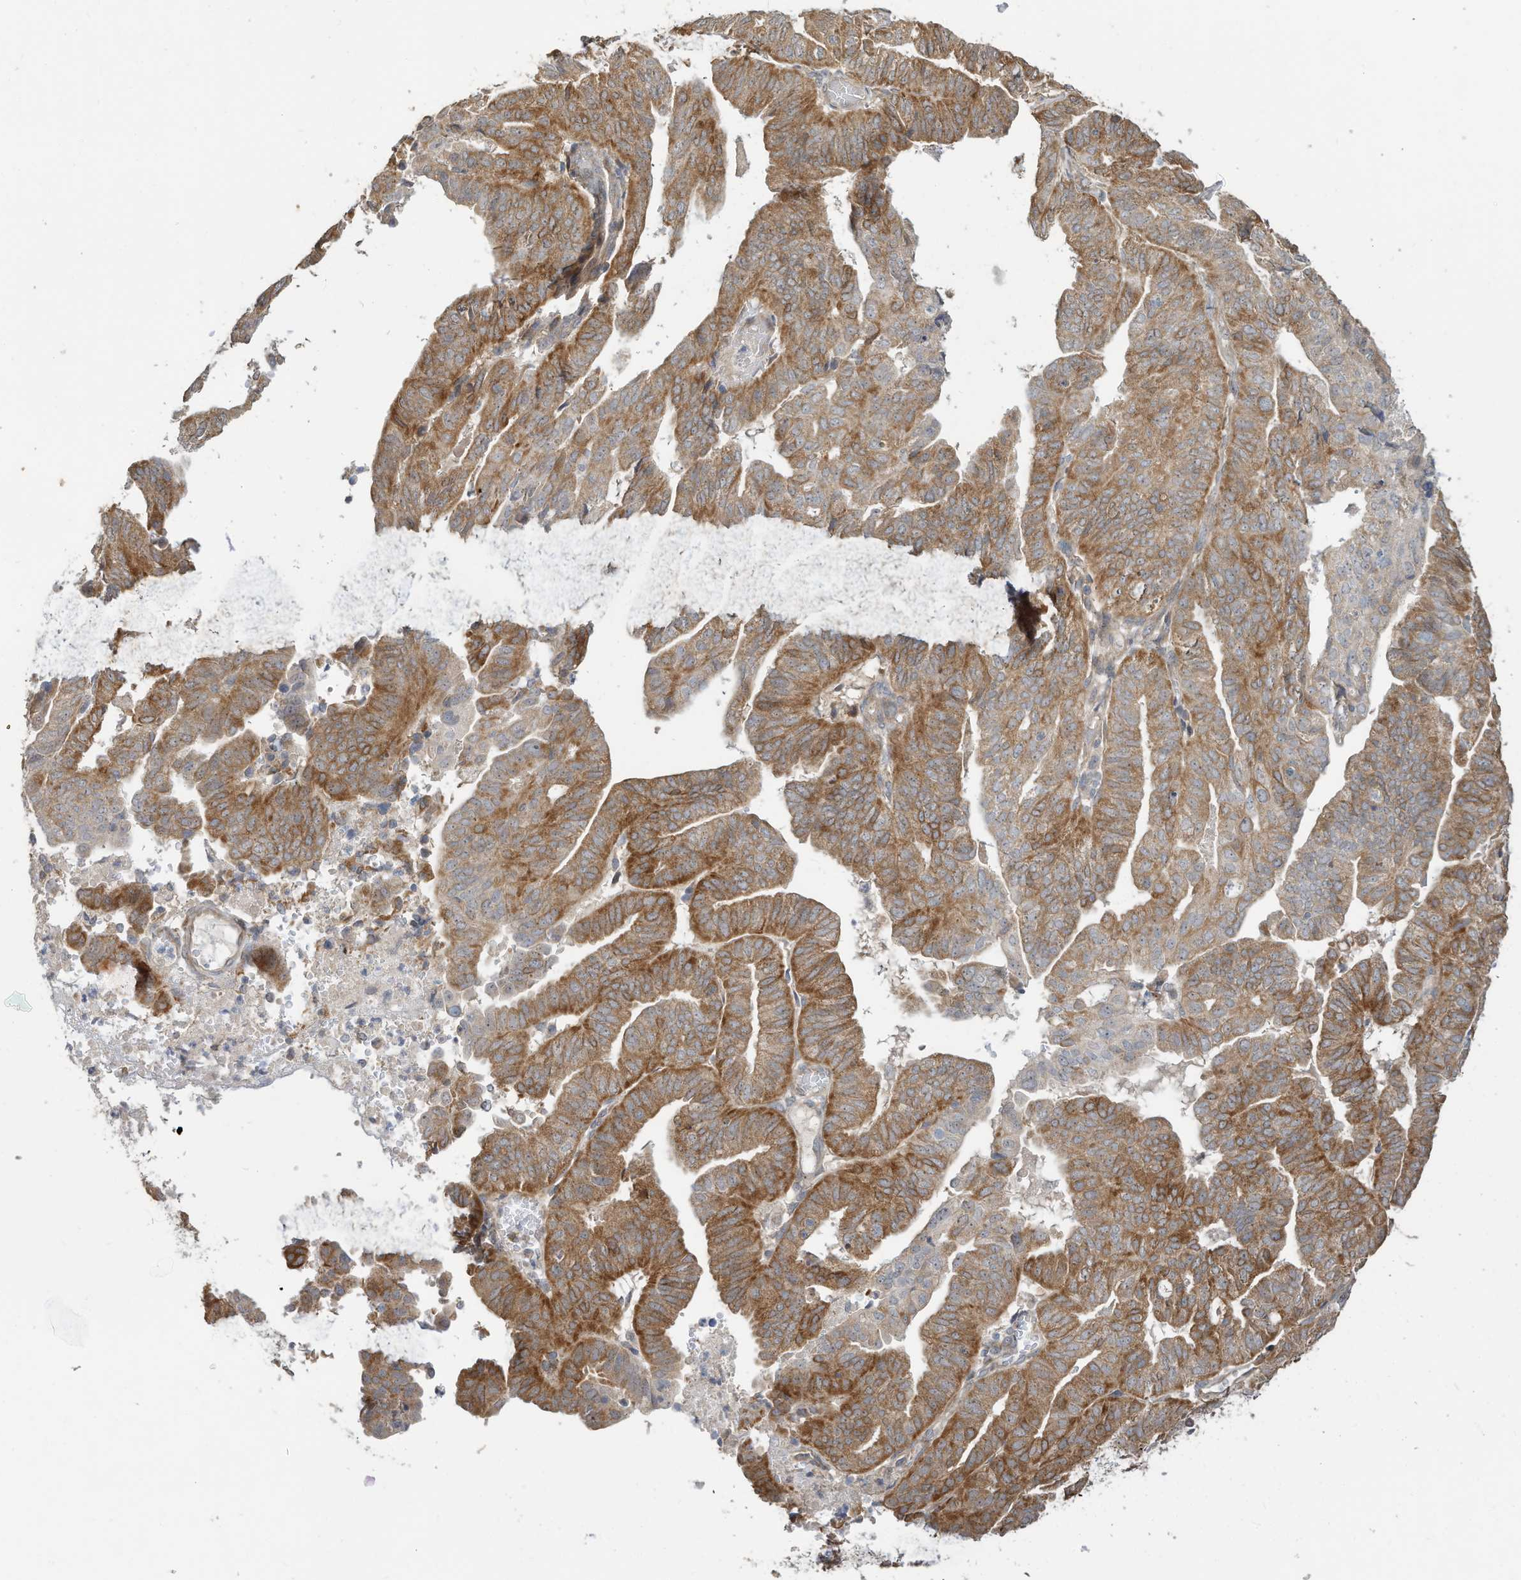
{"staining": {"intensity": "moderate", "quantity": ">75%", "location": "cytoplasmic/membranous"}, "tissue": "endometrial cancer", "cell_type": "Tumor cells", "image_type": "cancer", "snomed": [{"axis": "morphology", "description": "Adenocarcinoma, NOS"}, {"axis": "topography", "description": "Uterus"}], "caption": "Protein staining shows moderate cytoplasmic/membranous positivity in approximately >75% of tumor cells in adenocarcinoma (endometrial).", "gene": "CAGE1", "patient": {"sex": "female", "age": 77}}